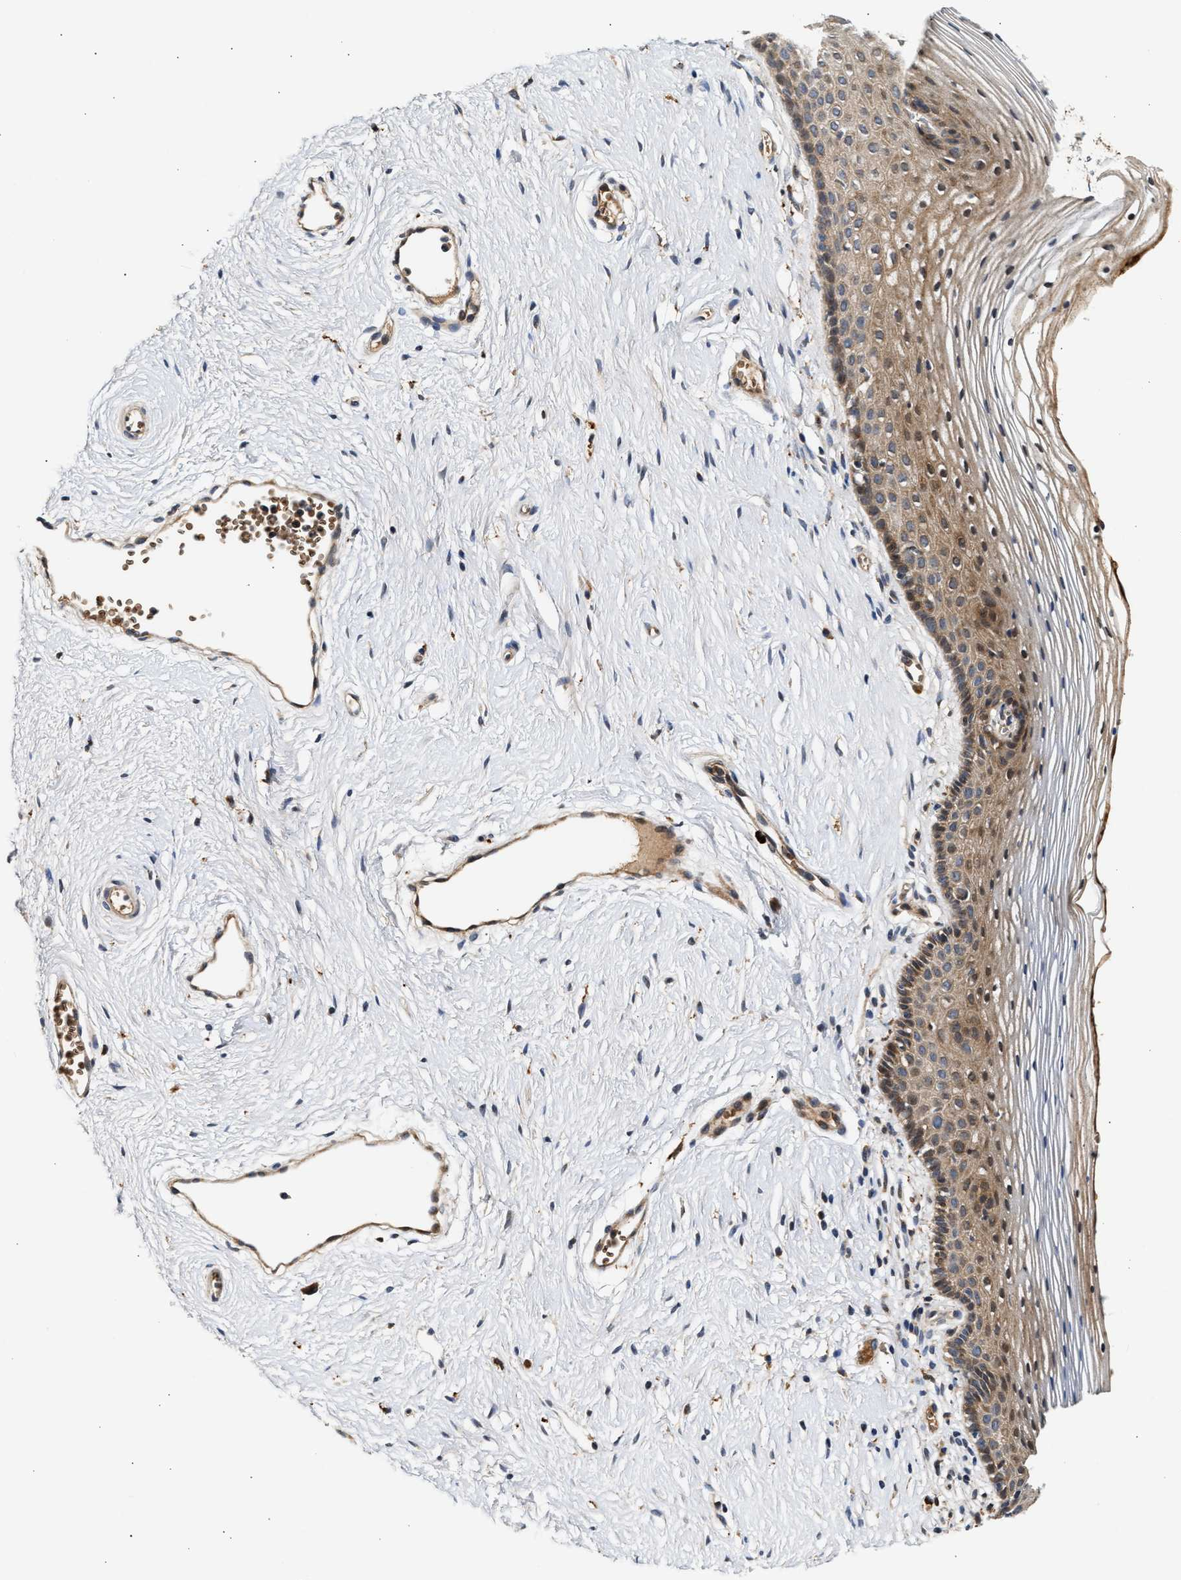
{"staining": {"intensity": "moderate", "quantity": ">75%", "location": "cytoplasmic/membranous,nuclear"}, "tissue": "vagina", "cell_type": "Squamous epithelial cells", "image_type": "normal", "snomed": [{"axis": "morphology", "description": "Normal tissue, NOS"}, {"axis": "topography", "description": "Vagina"}], "caption": "Immunohistochemical staining of unremarkable vagina exhibits medium levels of moderate cytoplasmic/membranous,nuclear staining in about >75% of squamous epithelial cells.", "gene": "PLD3", "patient": {"sex": "female", "age": 32}}